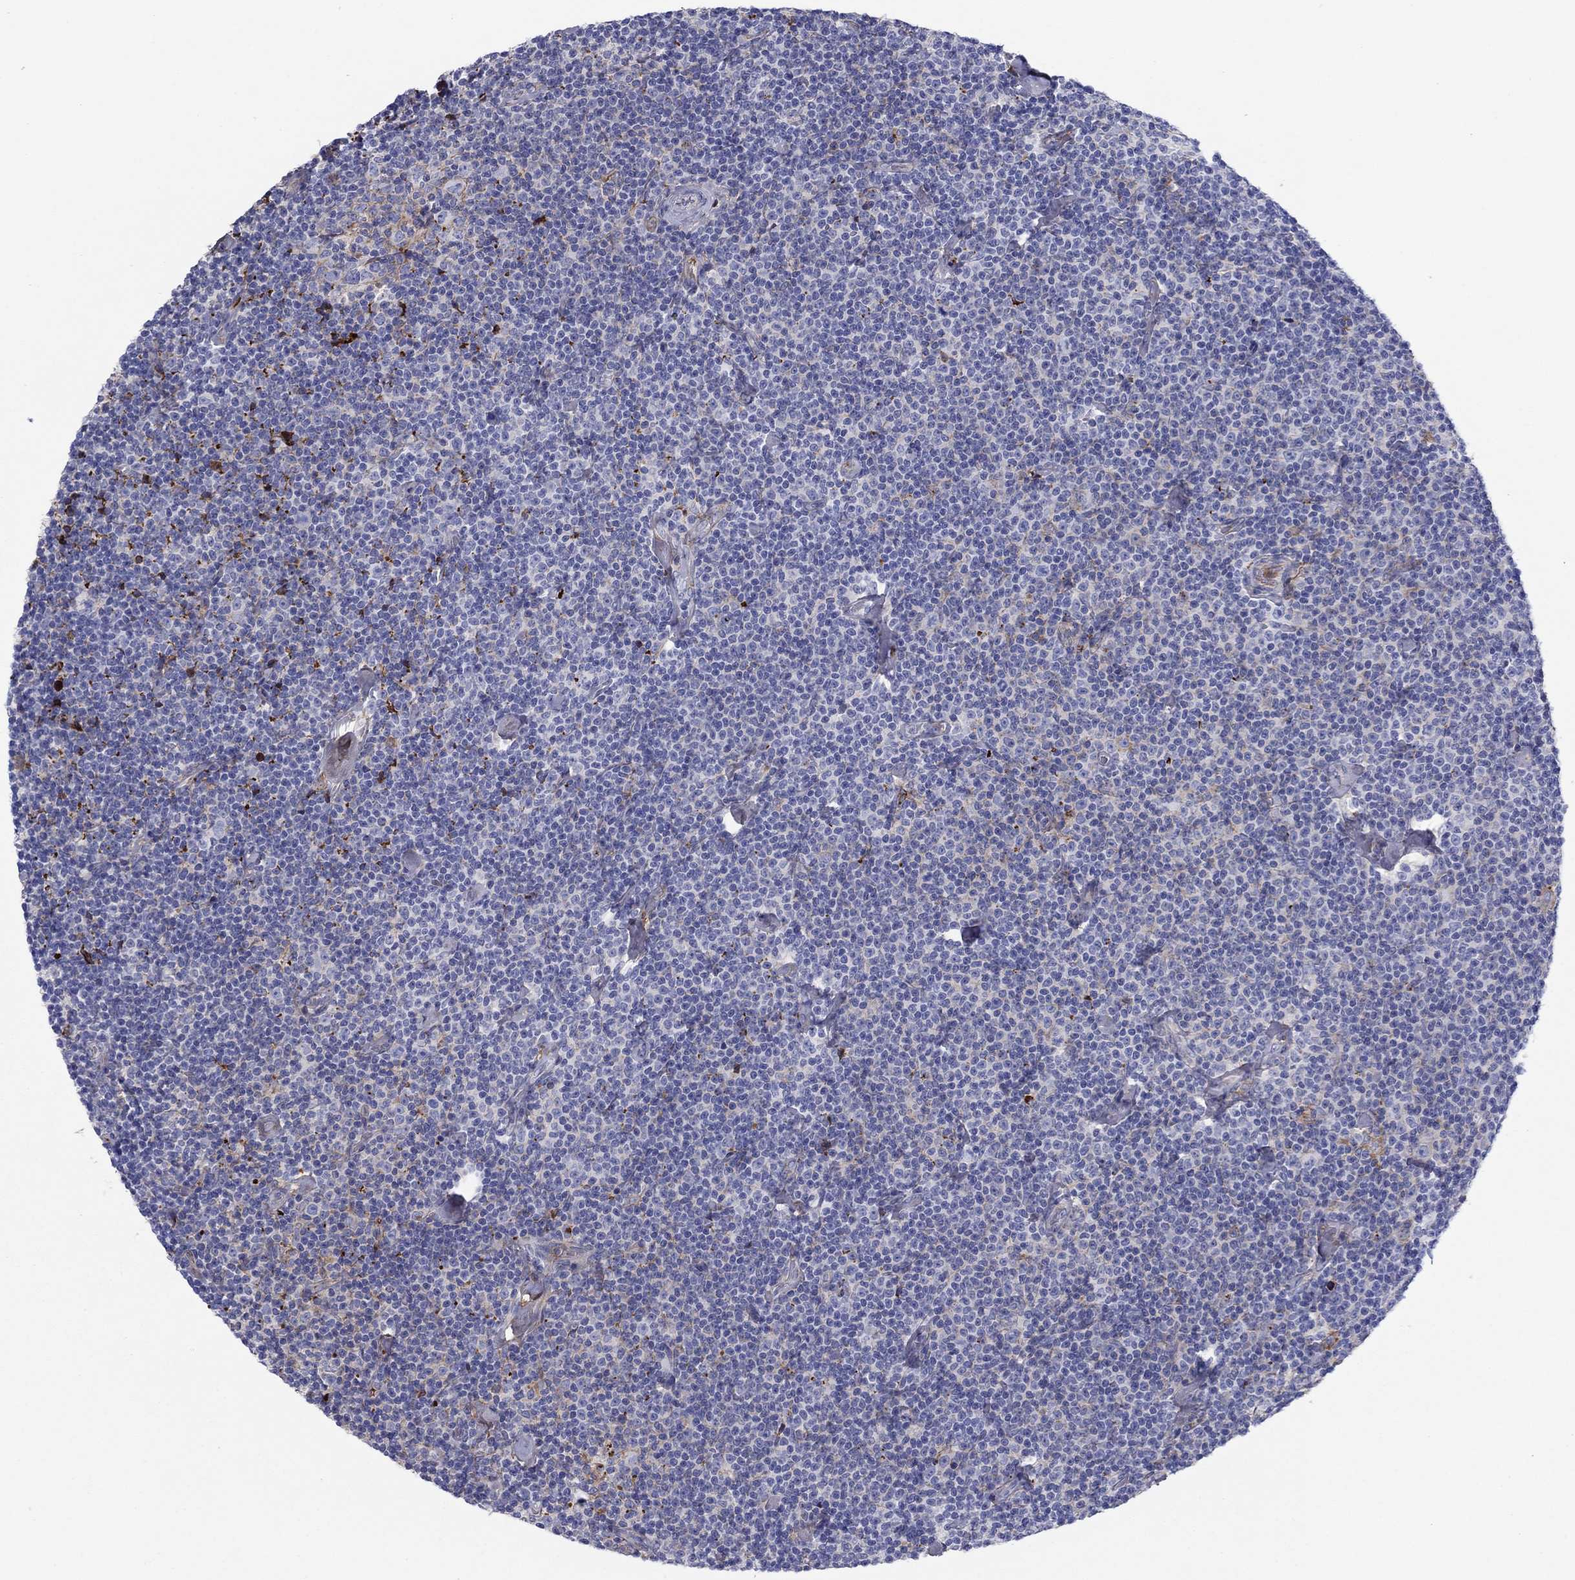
{"staining": {"intensity": "negative", "quantity": "none", "location": "none"}, "tissue": "lymphoma", "cell_type": "Tumor cells", "image_type": "cancer", "snomed": [{"axis": "morphology", "description": "Malignant lymphoma, non-Hodgkin's type, Low grade"}, {"axis": "topography", "description": "Lymph node"}], "caption": "Lymphoma stained for a protein using immunohistochemistry (IHC) shows no positivity tumor cells.", "gene": "HPX", "patient": {"sex": "male", "age": 81}}